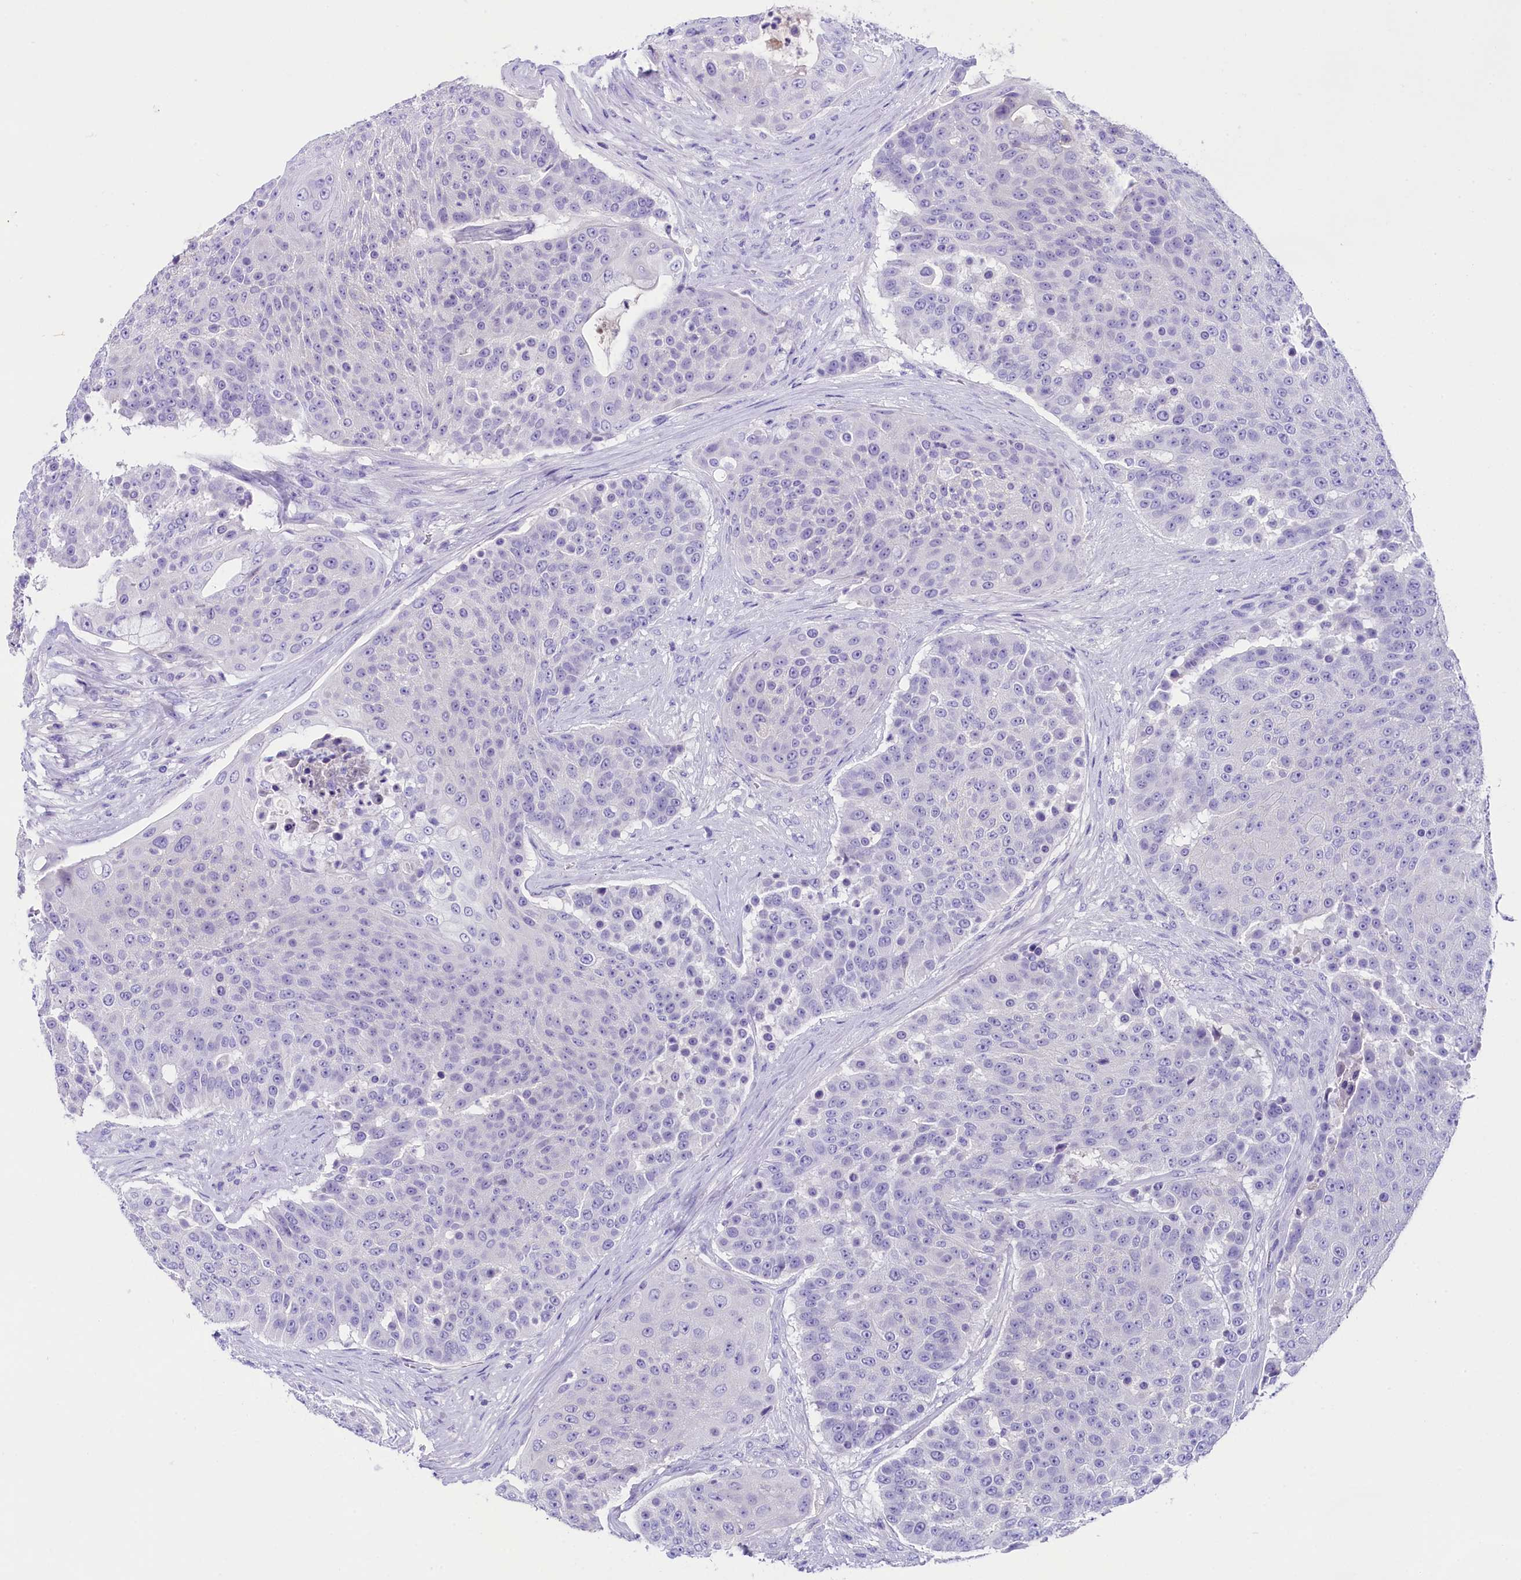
{"staining": {"intensity": "negative", "quantity": "none", "location": "none"}, "tissue": "urothelial cancer", "cell_type": "Tumor cells", "image_type": "cancer", "snomed": [{"axis": "morphology", "description": "Urothelial carcinoma, High grade"}, {"axis": "topography", "description": "Urinary bladder"}], "caption": "The immunohistochemistry (IHC) micrograph has no significant expression in tumor cells of urothelial carcinoma (high-grade) tissue.", "gene": "SKIDA1", "patient": {"sex": "female", "age": 63}}